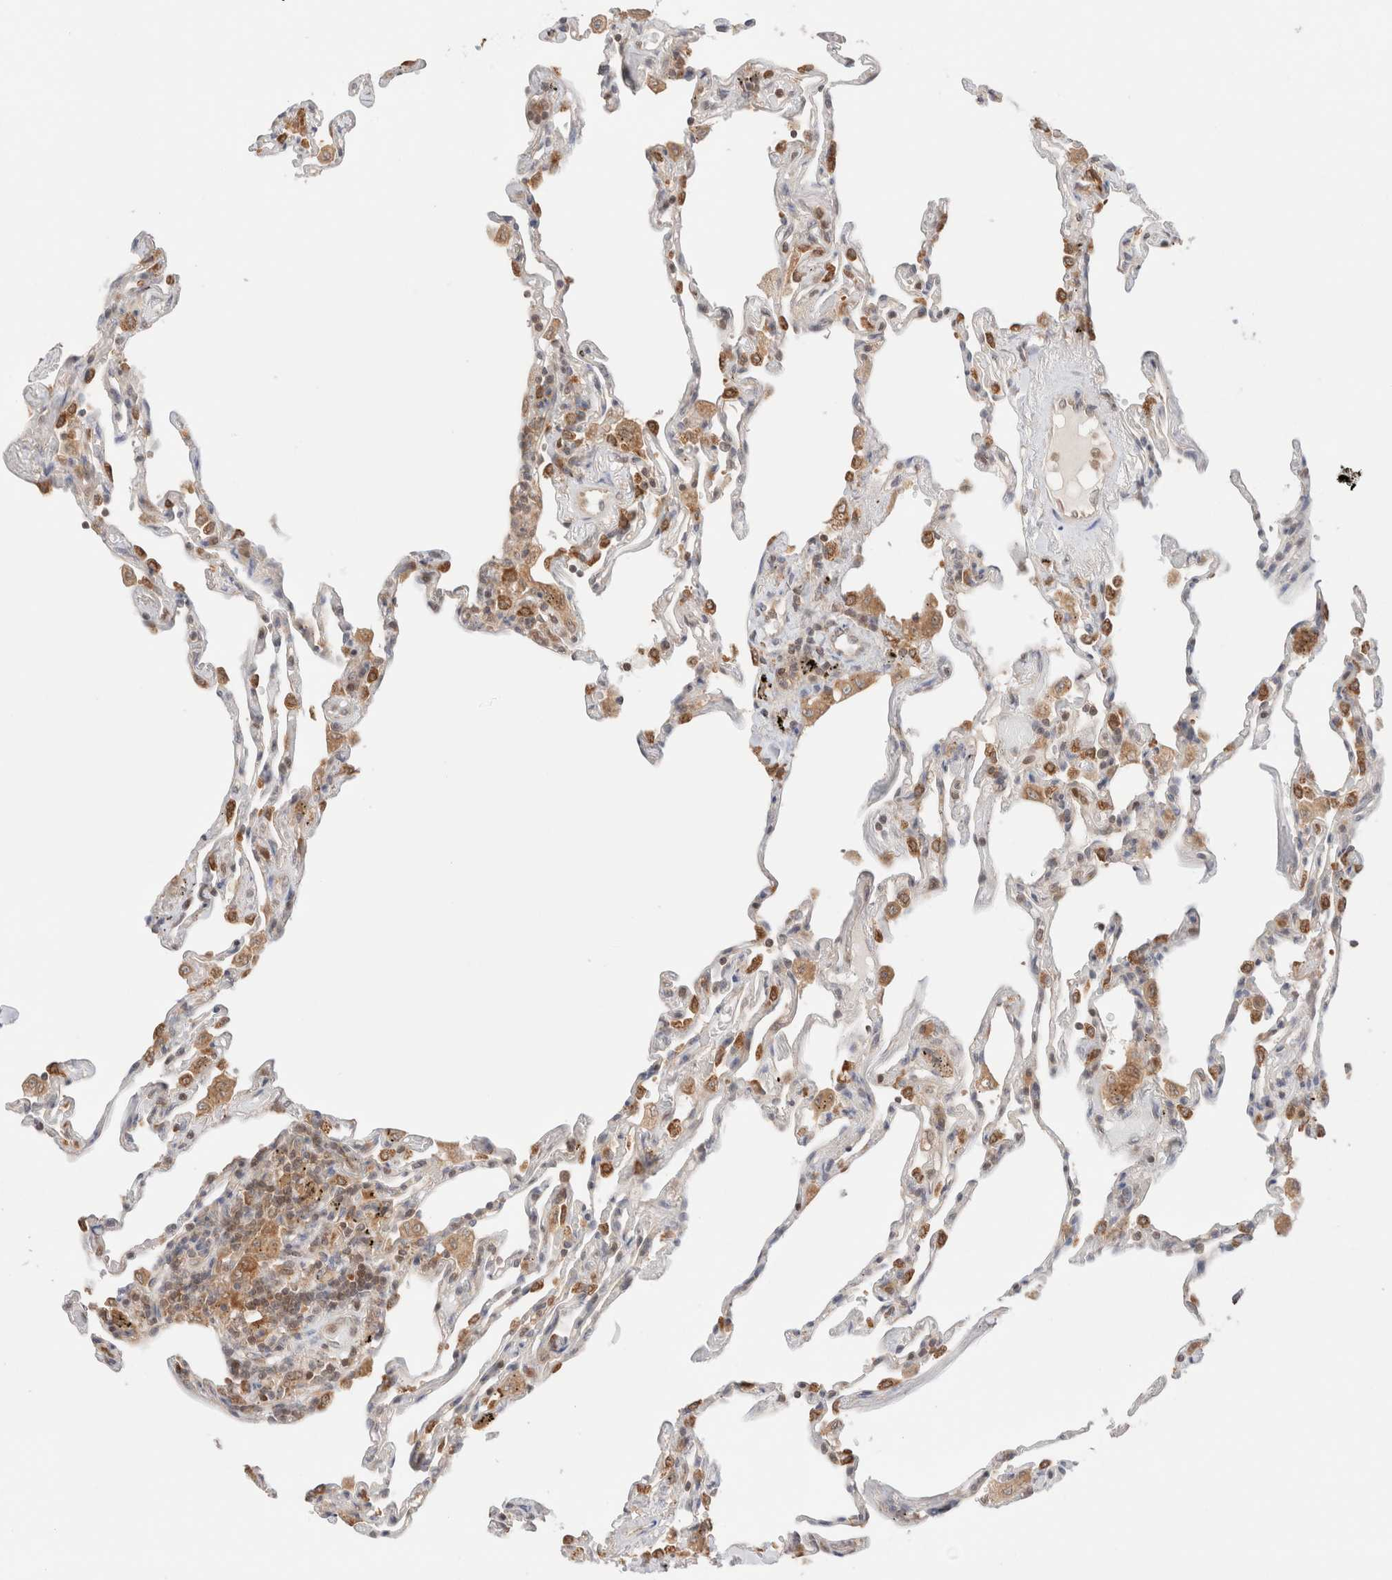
{"staining": {"intensity": "moderate", "quantity": "25%-75%", "location": "cytoplasmic/membranous"}, "tissue": "lung", "cell_type": "Alveolar cells", "image_type": "normal", "snomed": [{"axis": "morphology", "description": "Normal tissue, NOS"}, {"axis": "topography", "description": "Lung"}], "caption": "An immunohistochemistry image of normal tissue is shown. Protein staining in brown shows moderate cytoplasmic/membranous positivity in lung within alveolar cells.", "gene": "XKR4", "patient": {"sex": "male", "age": 59}}